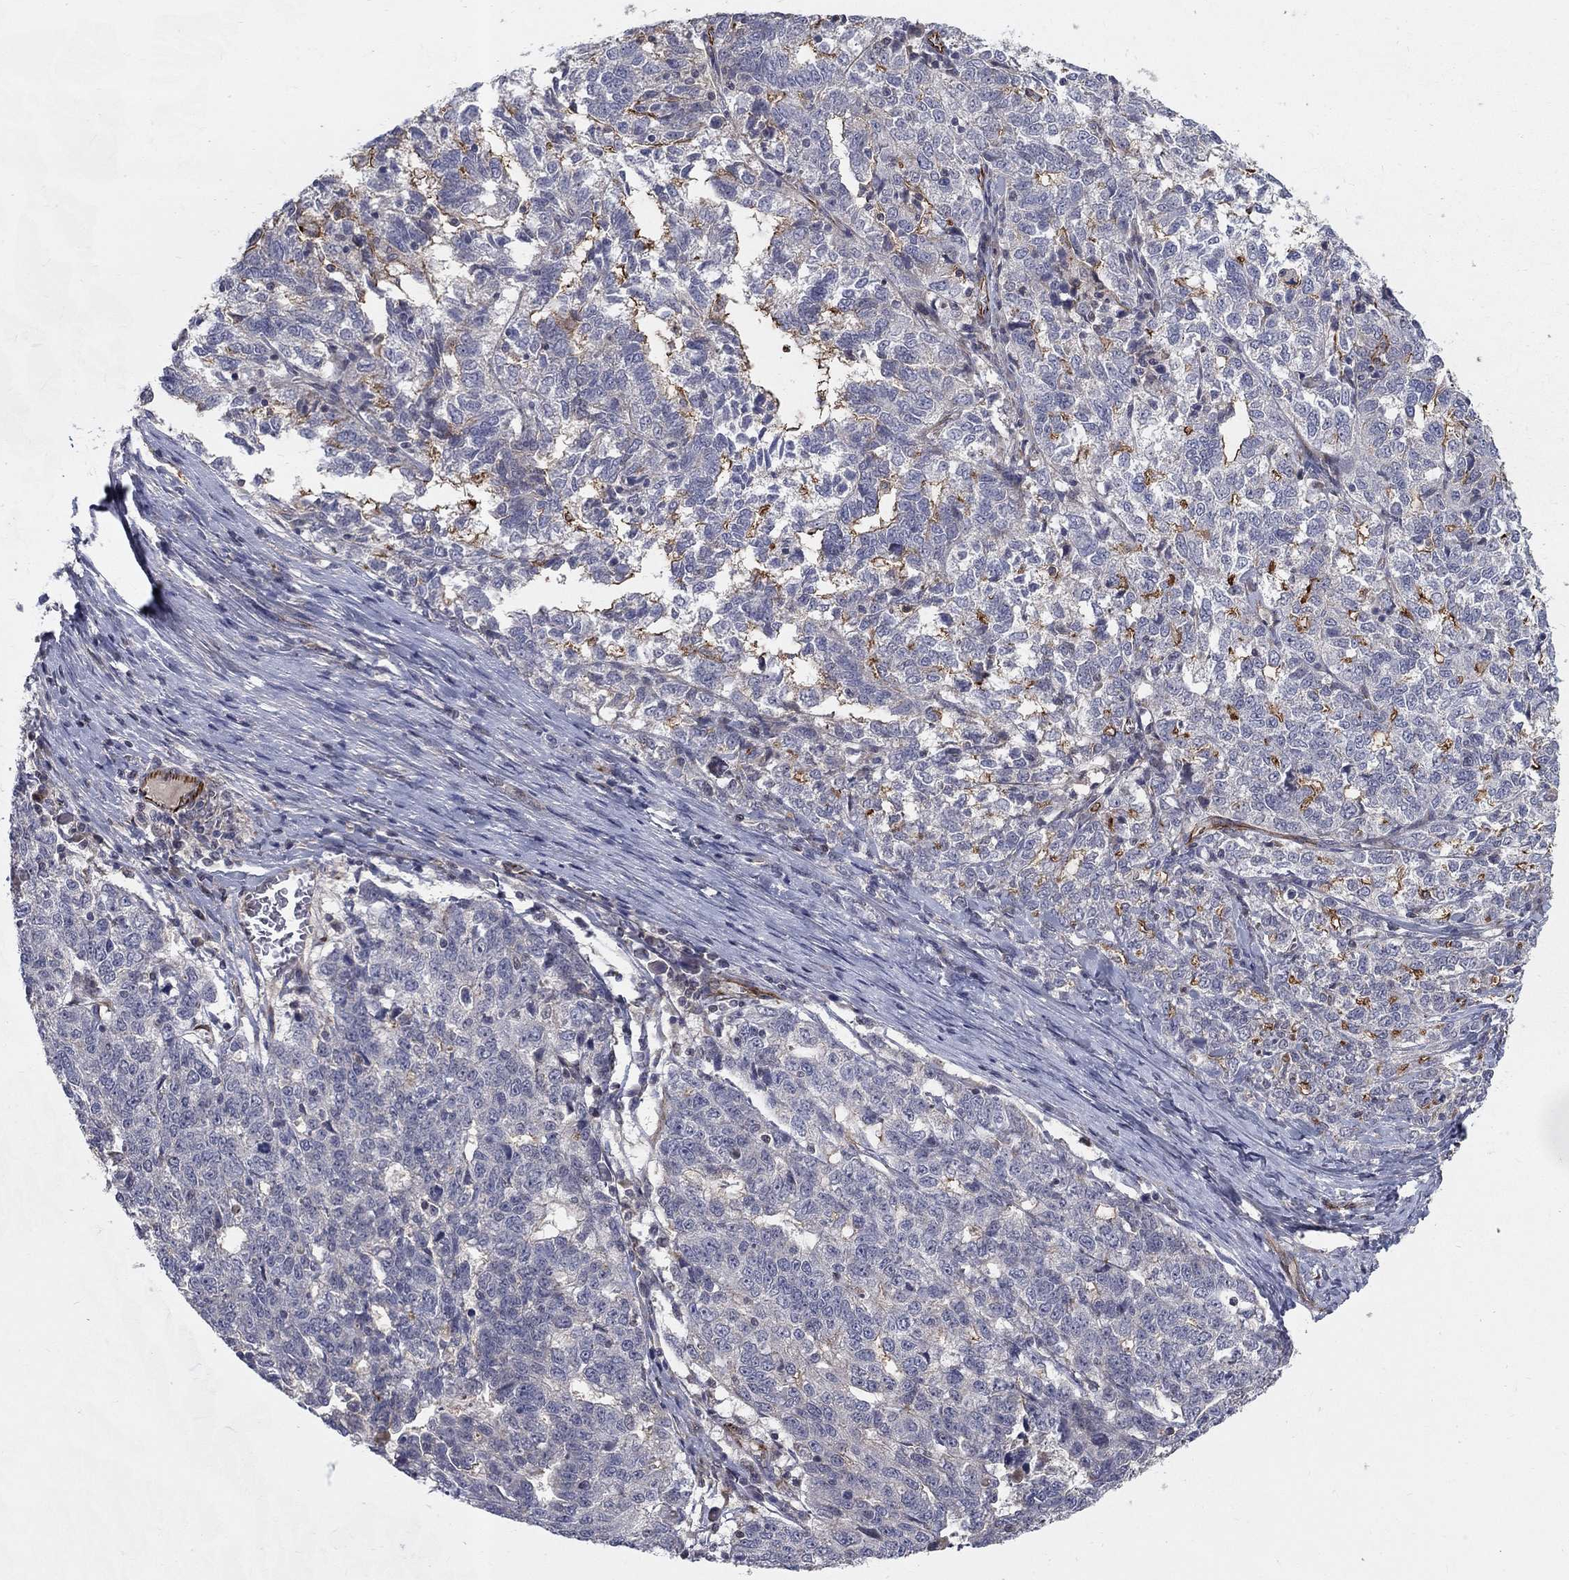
{"staining": {"intensity": "moderate", "quantity": "<25%", "location": "cytoplasmic/membranous"}, "tissue": "ovarian cancer", "cell_type": "Tumor cells", "image_type": "cancer", "snomed": [{"axis": "morphology", "description": "Cystadenocarcinoma, serous, NOS"}, {"axis": "topography", "description": "Ovary"}], "caption": "Immunohistochemical staining of ovarian serous cystadenocarcinoma shows low levels of moderate cytoplasmic/membranous staining in about <25% of tumor cells.", "gene": "MSRA", "patient": {"sex": "female", "age": 71}}